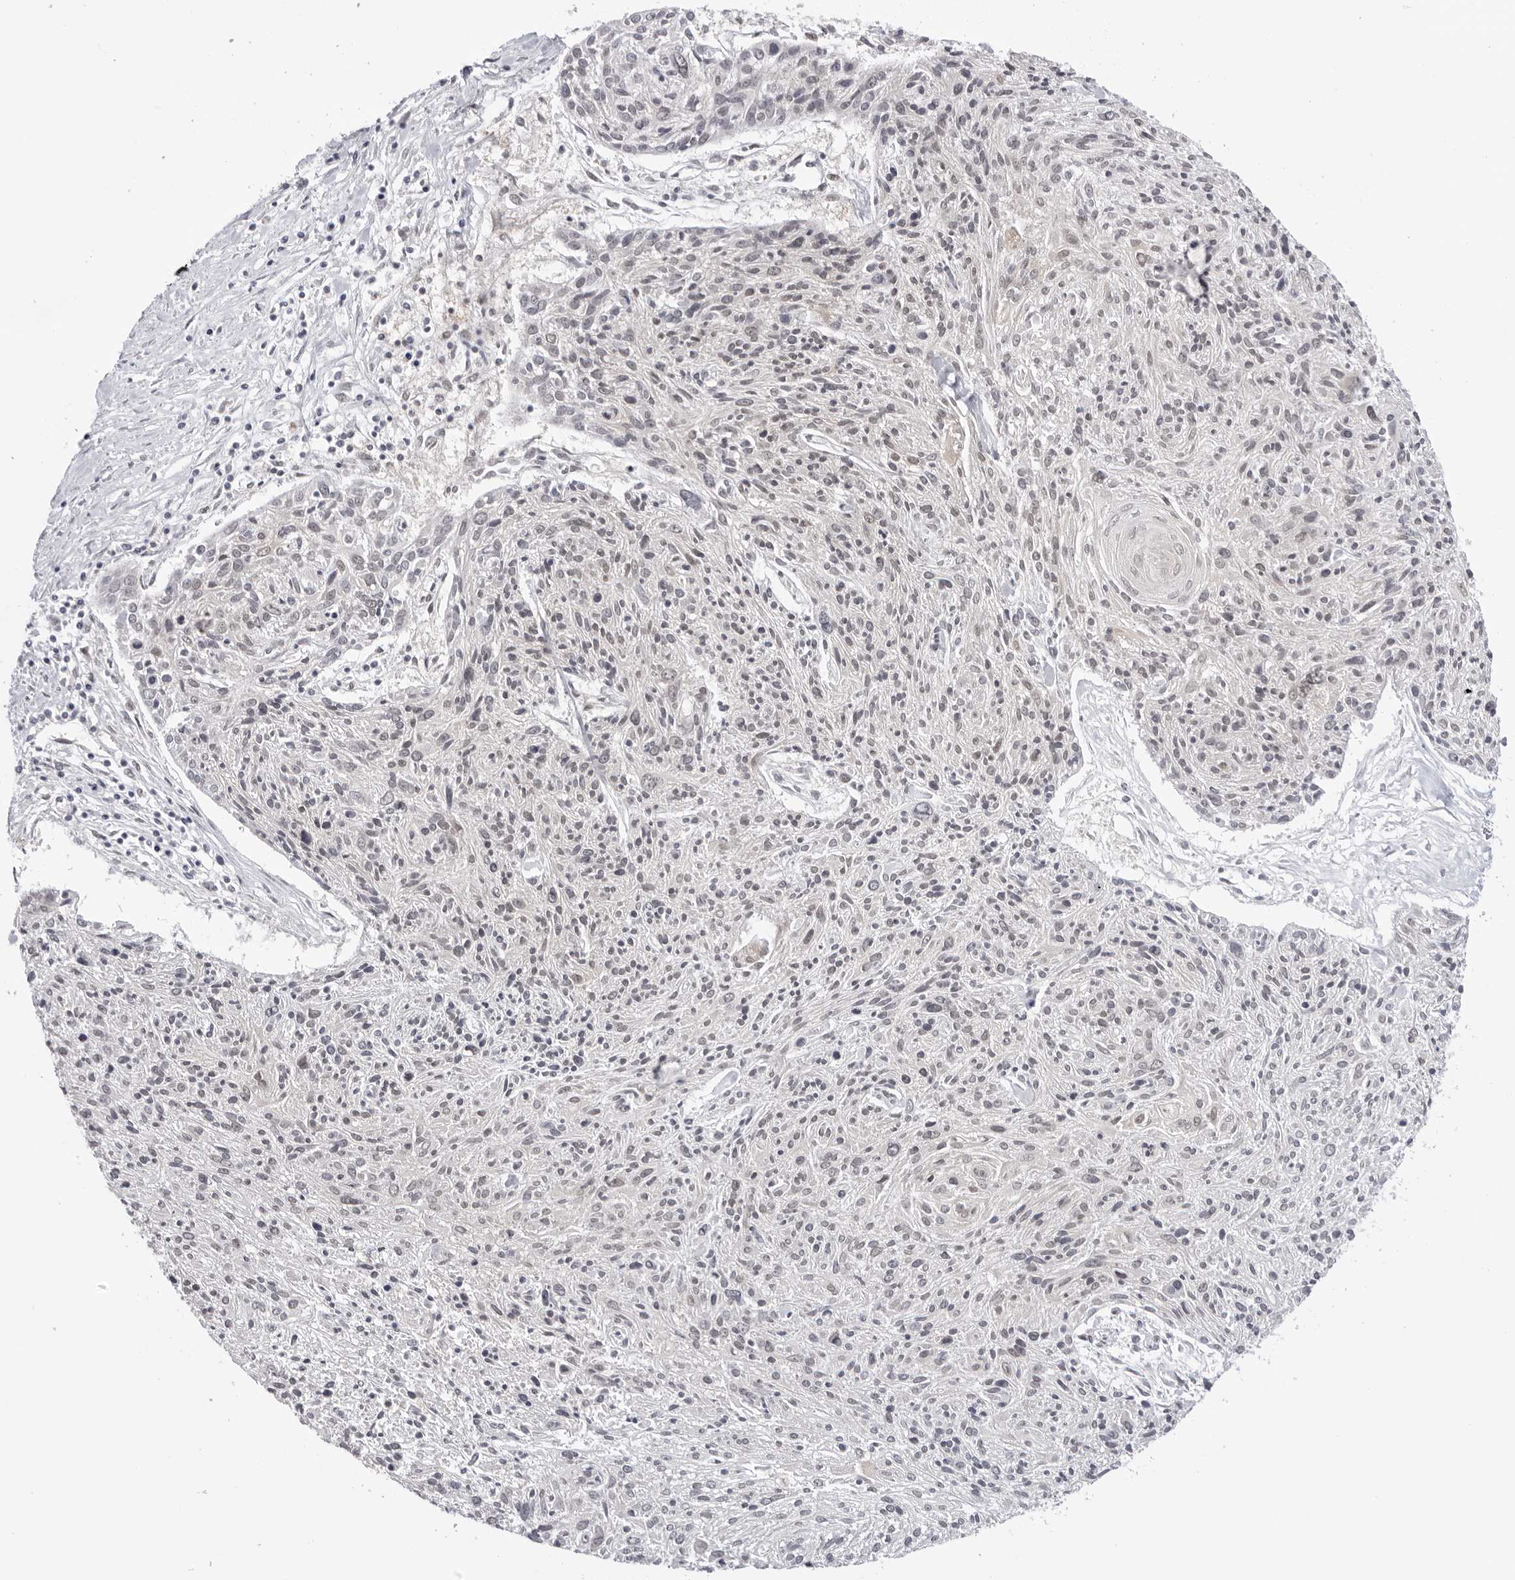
{"staining": {"intensity": "negative", "quantity": "none", "location": "none"}, "tissue": "cervical cancer", "cell_type": "Tumor cells", "image_type": "cancer", "snomed": [{"axis": "morphology", "description": "Squamous cell carcinoma, NOS"}, {"axis": "topography", "description": "Cervix"}], "caption": "Human squamous cell carcinoma (cervical) stained for a protein using immunohistochemistry displays no staining in tumor cells.", "gene": "WDR77", "patient": {"sex": "female", "age": 51}}